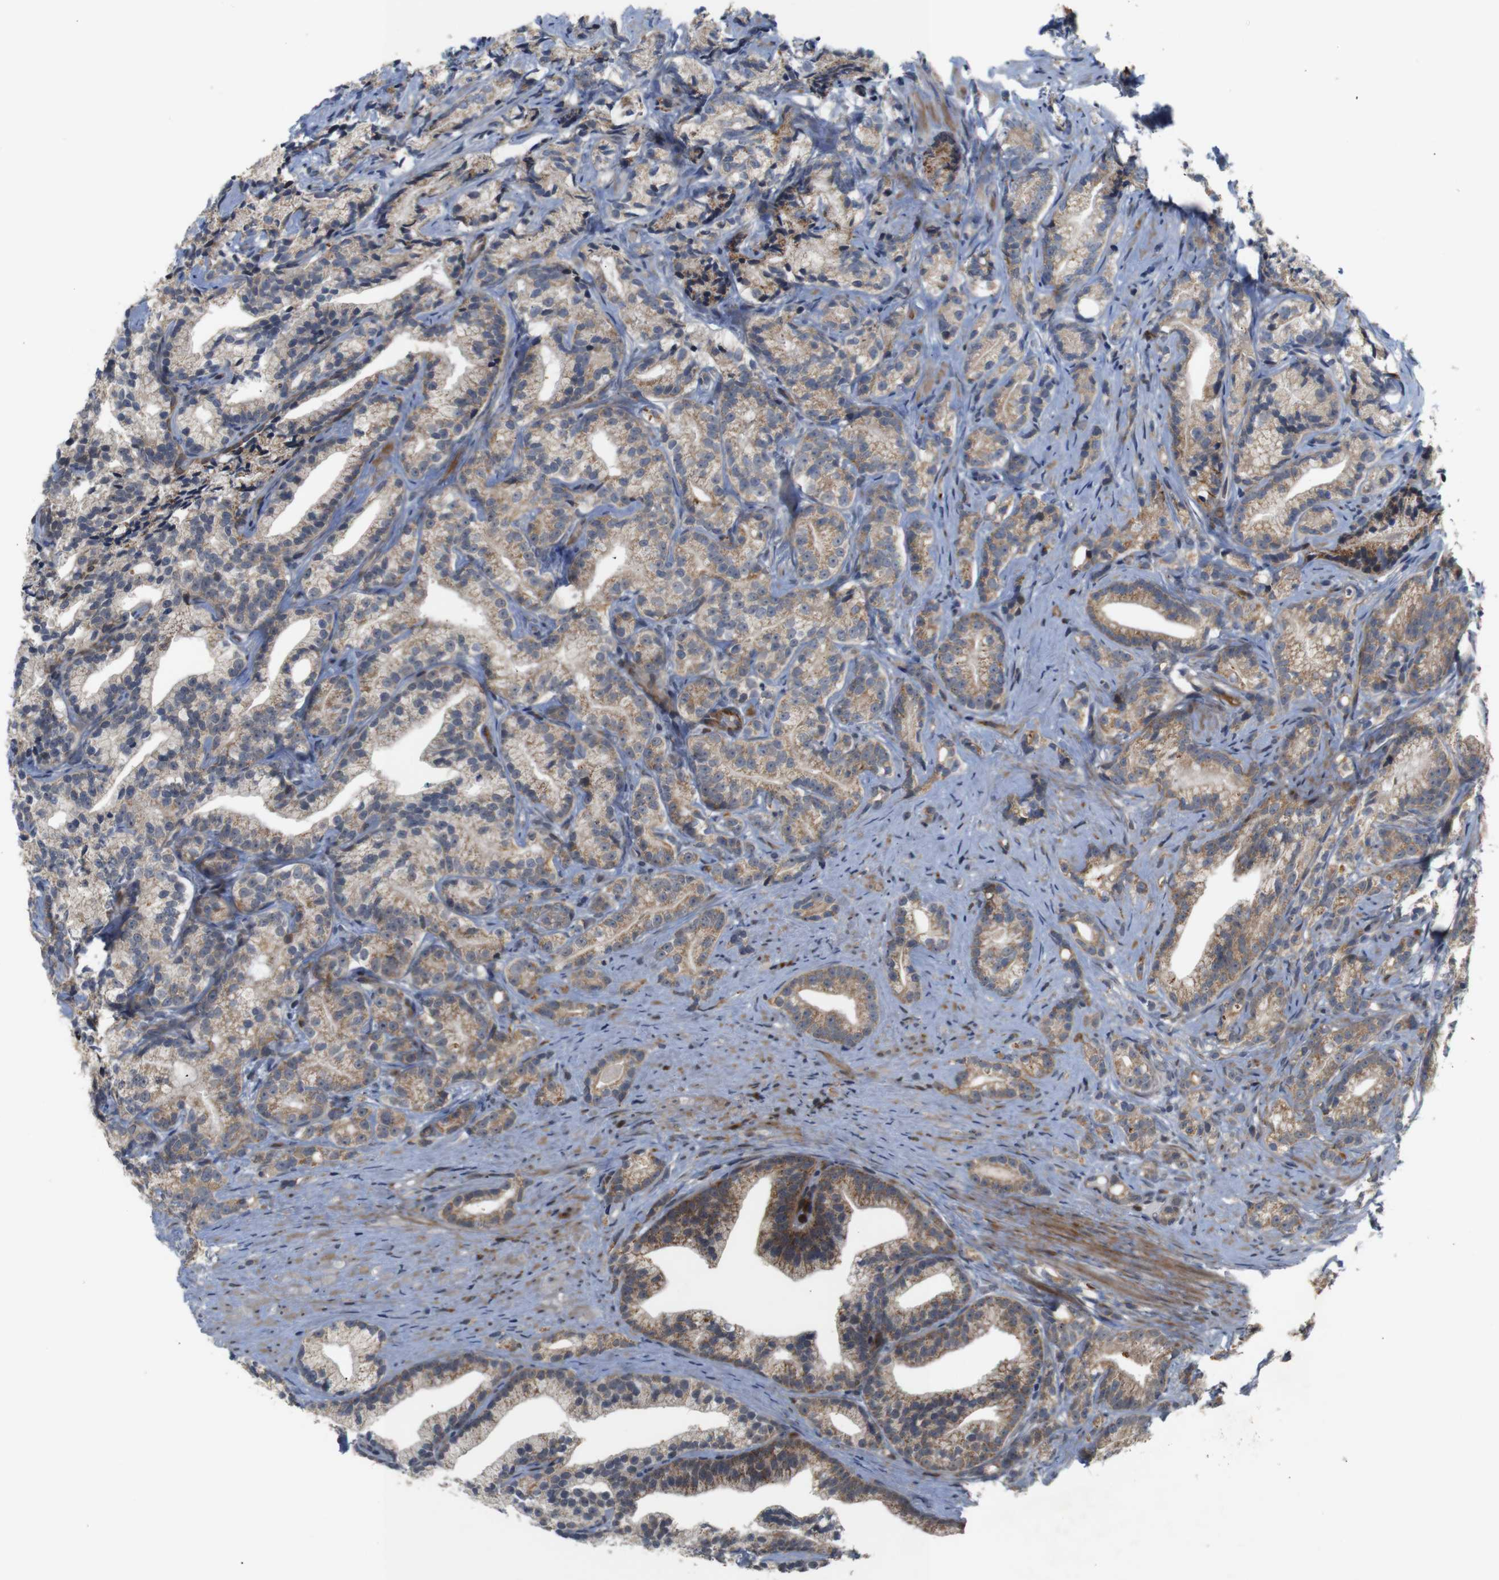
{"staining": {"intensity": "moderate", "quantity": ">75%", "location": "cytoplasmic/membranous"}, "tissue": "prostate cancer", "cell_type": "Tumor cells", "image_type": "cancer", "snomed": [{"axis": "morphology", "description": "Adenocarcinoma, Low grade"}, {"axis": "topography", "description": "Prostate"}], "caption": "Immunohistochemistry (IHC) histopathology image of adenocarcinoma (low-grade) (prostate) stained for a protein (brown), which demonstrates medium levels of moderate cytoplasmic/membranous expression in approximately >75% of tumor cells.", "gene": "ATP7B", "patient": {"sex": "male", "age": 89}}